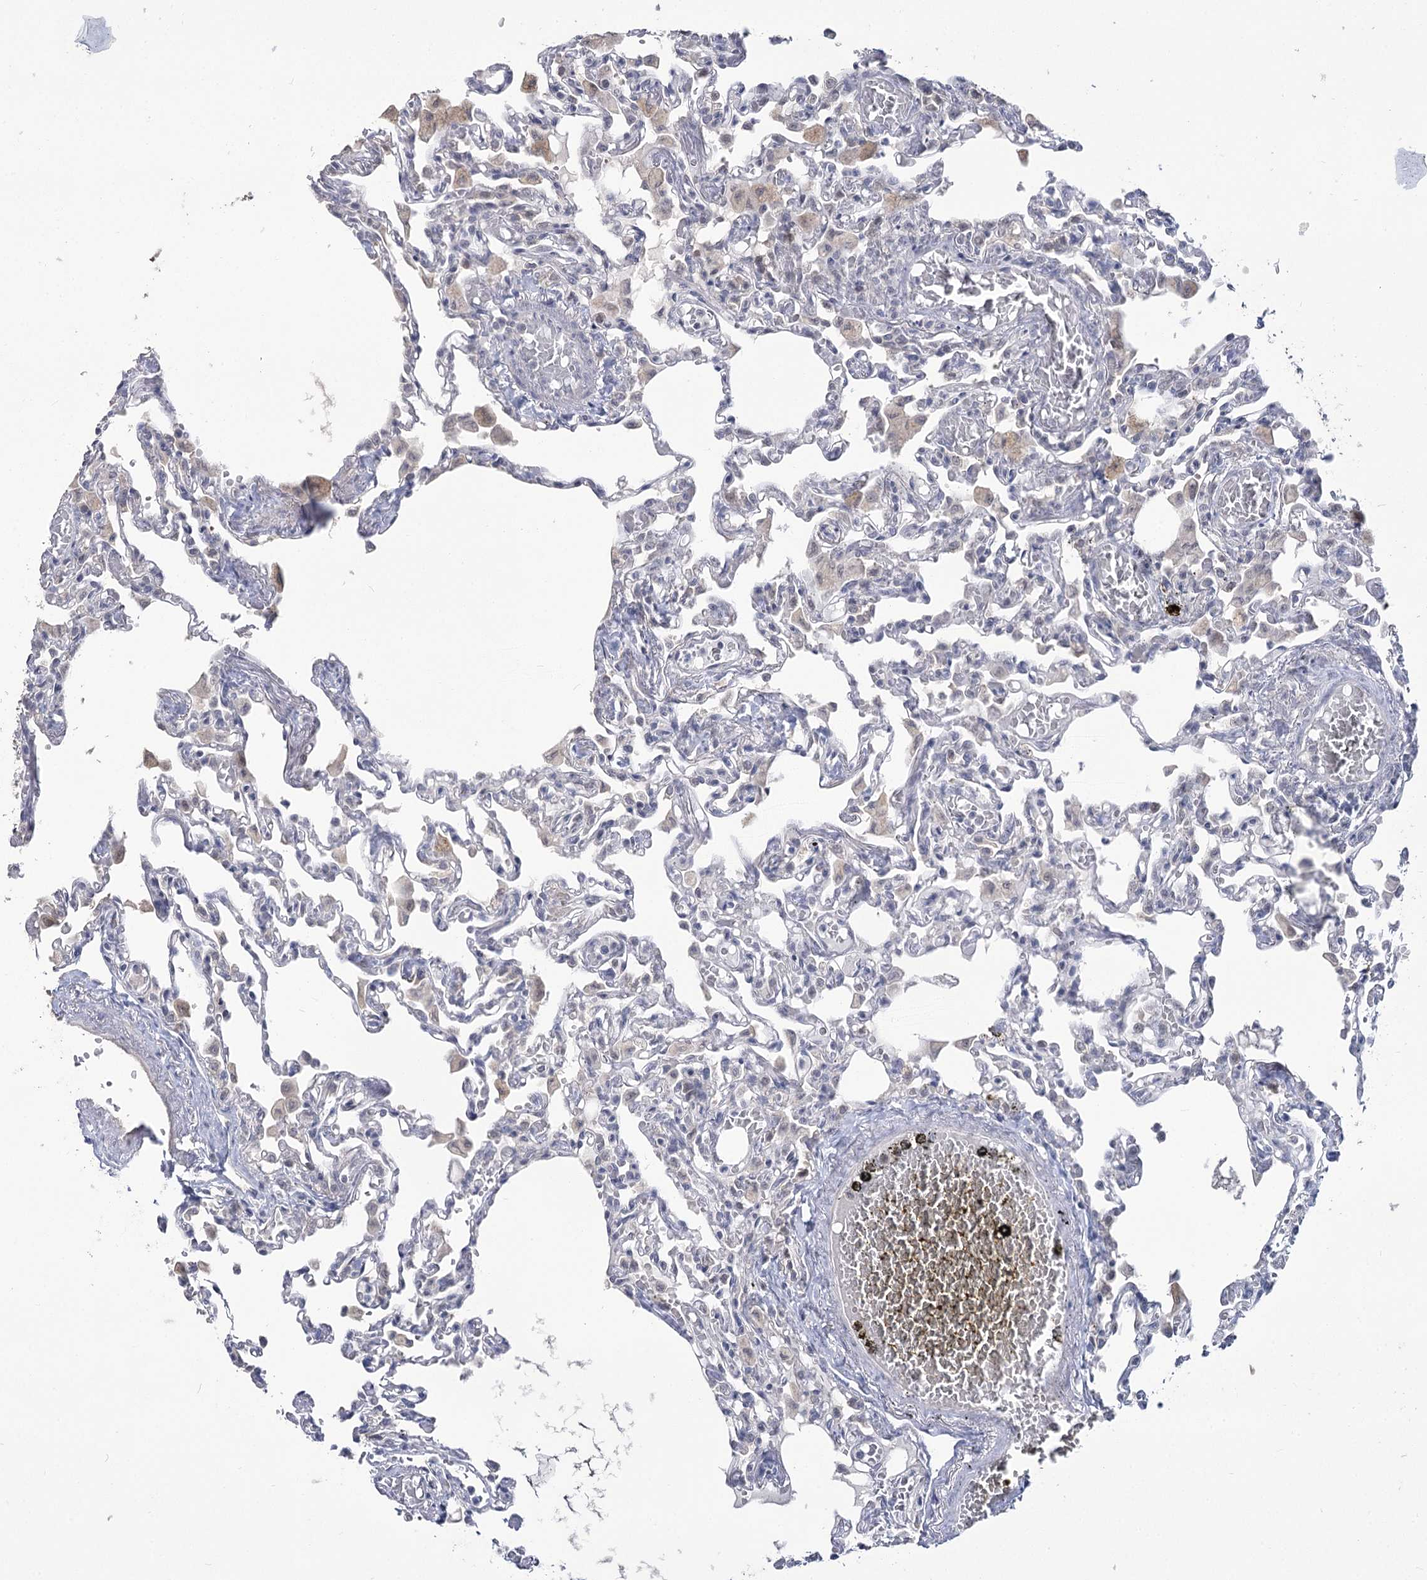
{"staining": {"intensity": "negative", "quantity": "none", "location": "none"}, "tissue": "lung", "cell_type": "Alveolar cells", "image_type": "normal", "snomed": [{"axis": "morphology", "description": "Normal tissue, NOS"}, {"axis": "topography", "description": "Bronchus"}, {"axis": "topography", "description": "Lung"}], "caption": "There is no significant expression in alveolar cells of lung. (Stains: DAB immunohistochemistry (IHC) with hematoxylin counter stain, Microscopy: brightfield microscopy at high magnification).", "gene": "PHYHIPL", "patient": {"sex": "female", "age": 49}}